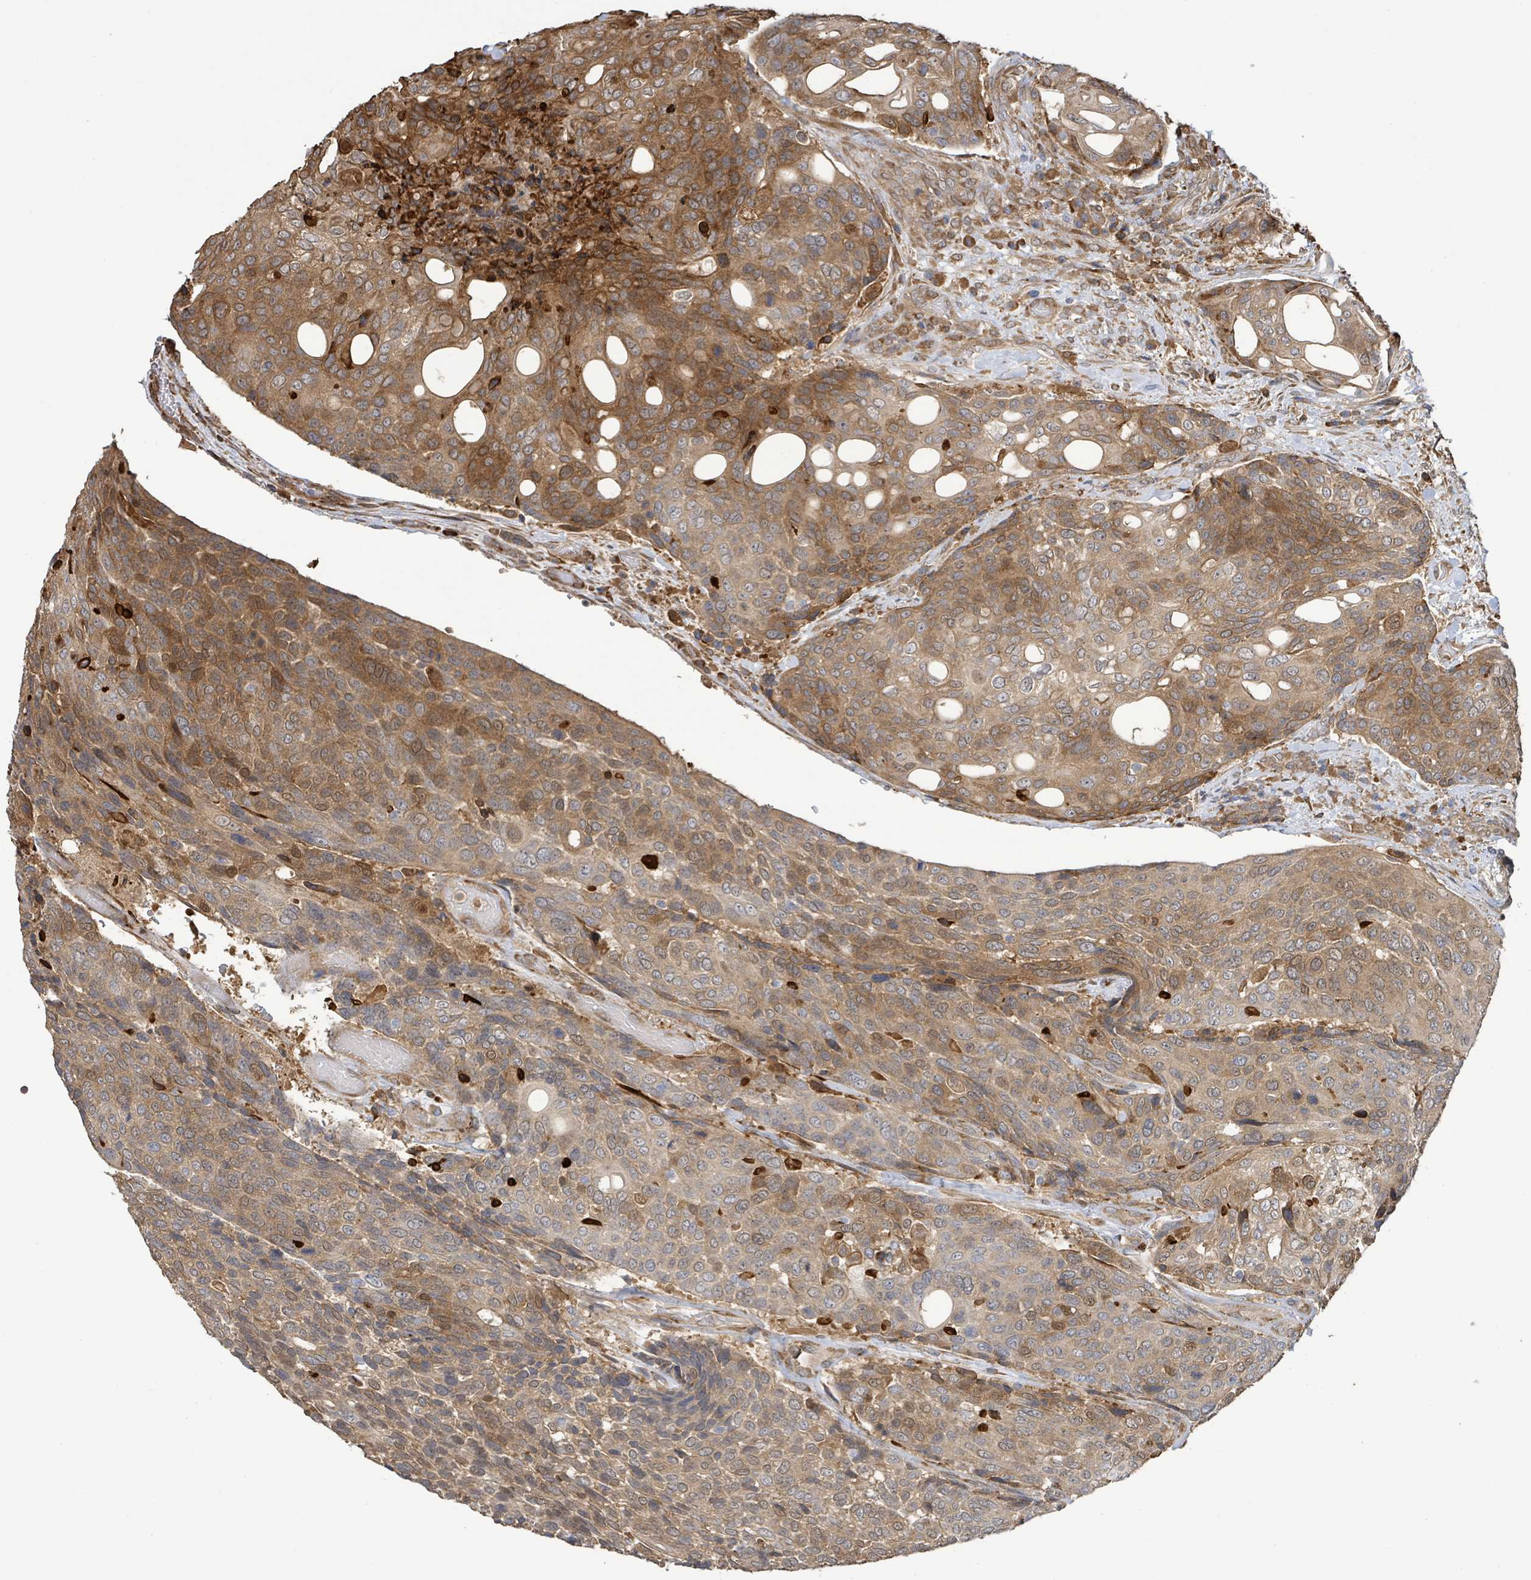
{"staining": {"intensity": "moderate", "quantity": ">75%", "location": "cytoplasmic/membranous"}, "tissue": "urothelial cancer", "cell_type": "Tumor cells", "image_type": "cancer", "snomed": [{"axis": "morphology", "description": "Urothelial carcinoma, High grade"}, {"axis": "topography", "description": "Urinary bladder"}], "caption": "Human high-grade urothelial carcinoma stained with a protein marker exhibits moderate staining in tumor cells.", "gene": "ARPIN", "patient": {"sex": "female", "age": 70}}